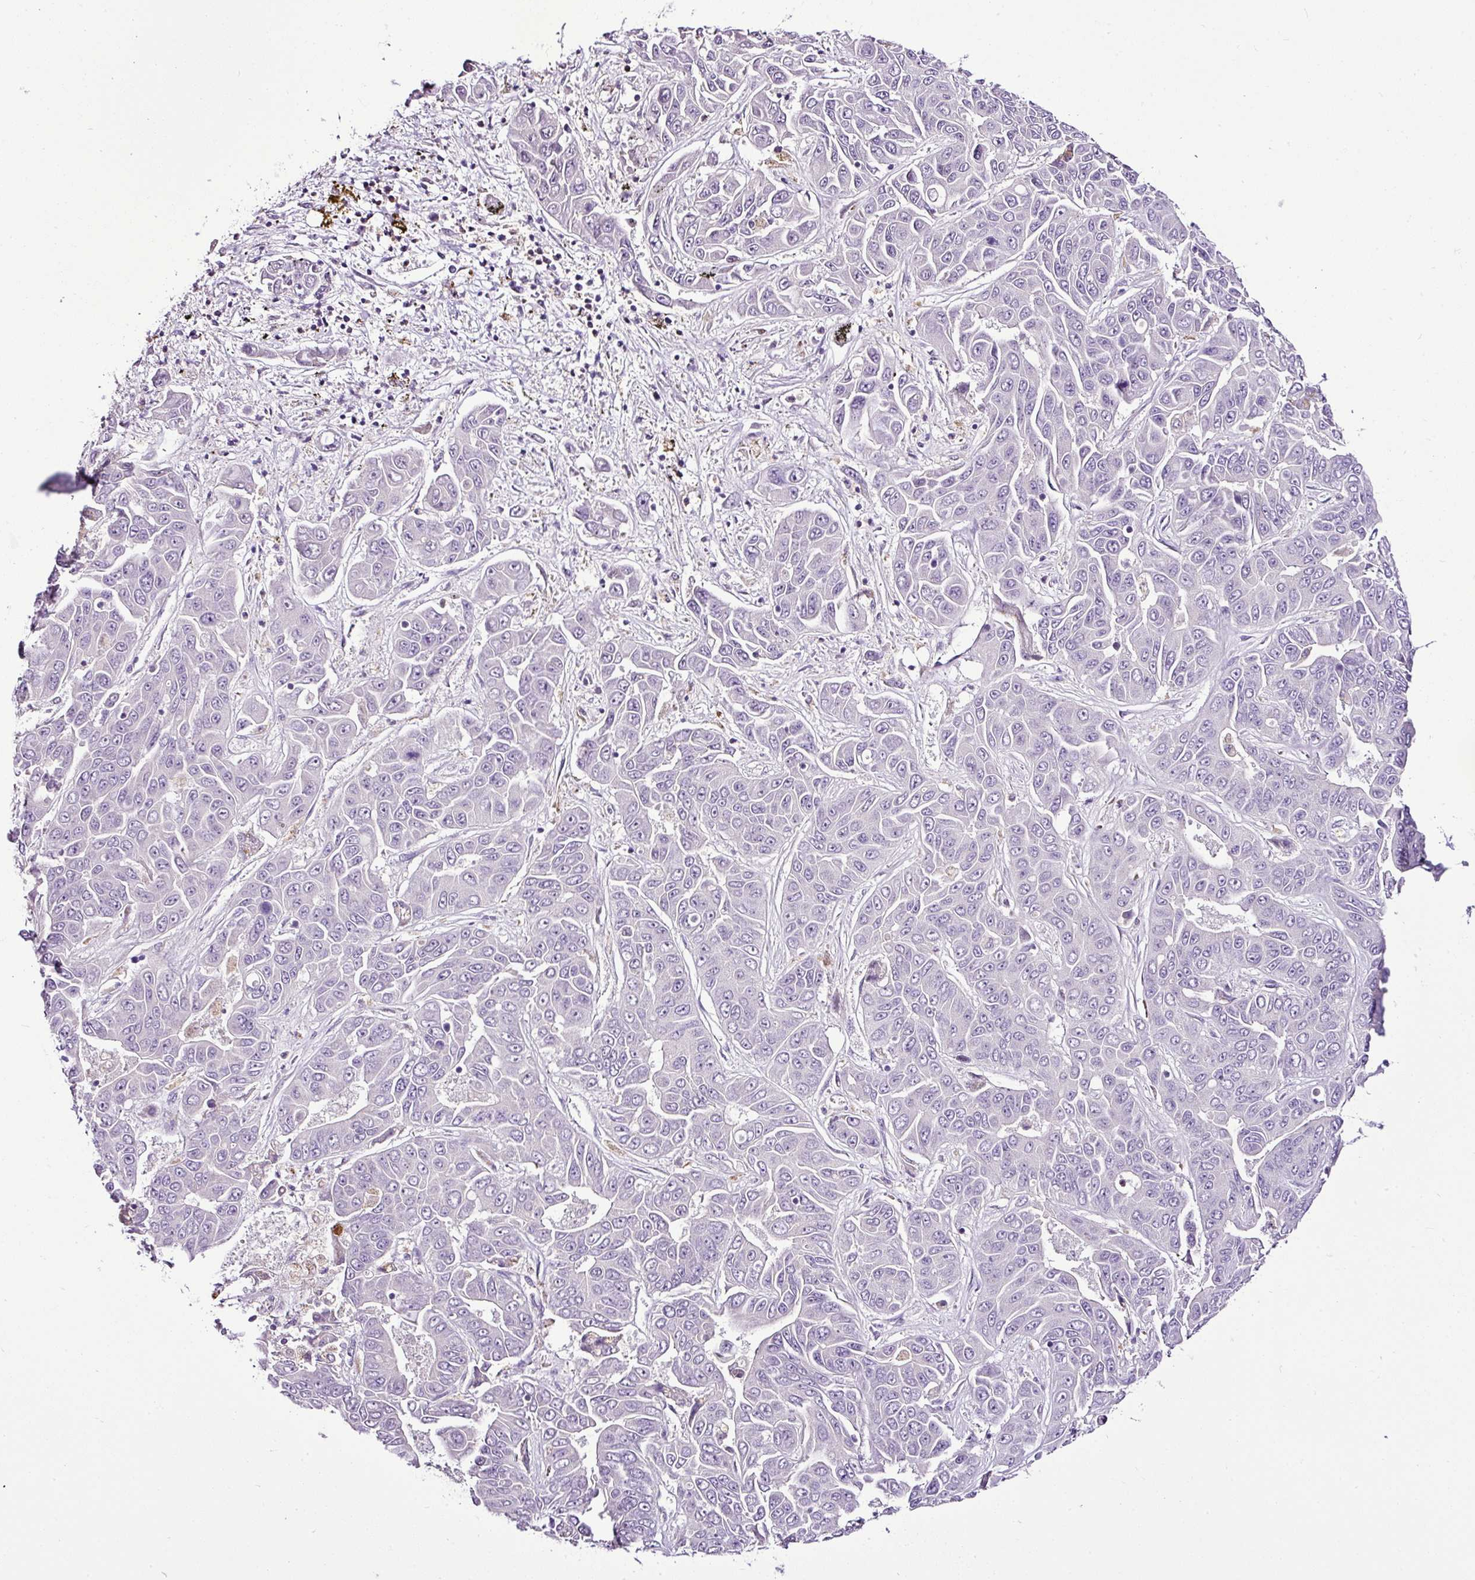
{"staining": {"intensity": "negative", "quantity": "none", "location": "none"}, "tissue": "liver cancer", "cell_type": "Tumor cells", "image_type": "cancer", "snomed": [{"axis": "morphology", "description": "Cholangiocarcinoma"}, {"axis": "topography", "description": "Liver"}], "caption": "Tumor cells are negative for protein expression in human liver cancer (cholangiocarcinoma).", "gene": "ESR1", "patient": {"sex": "female", "age": 52}}